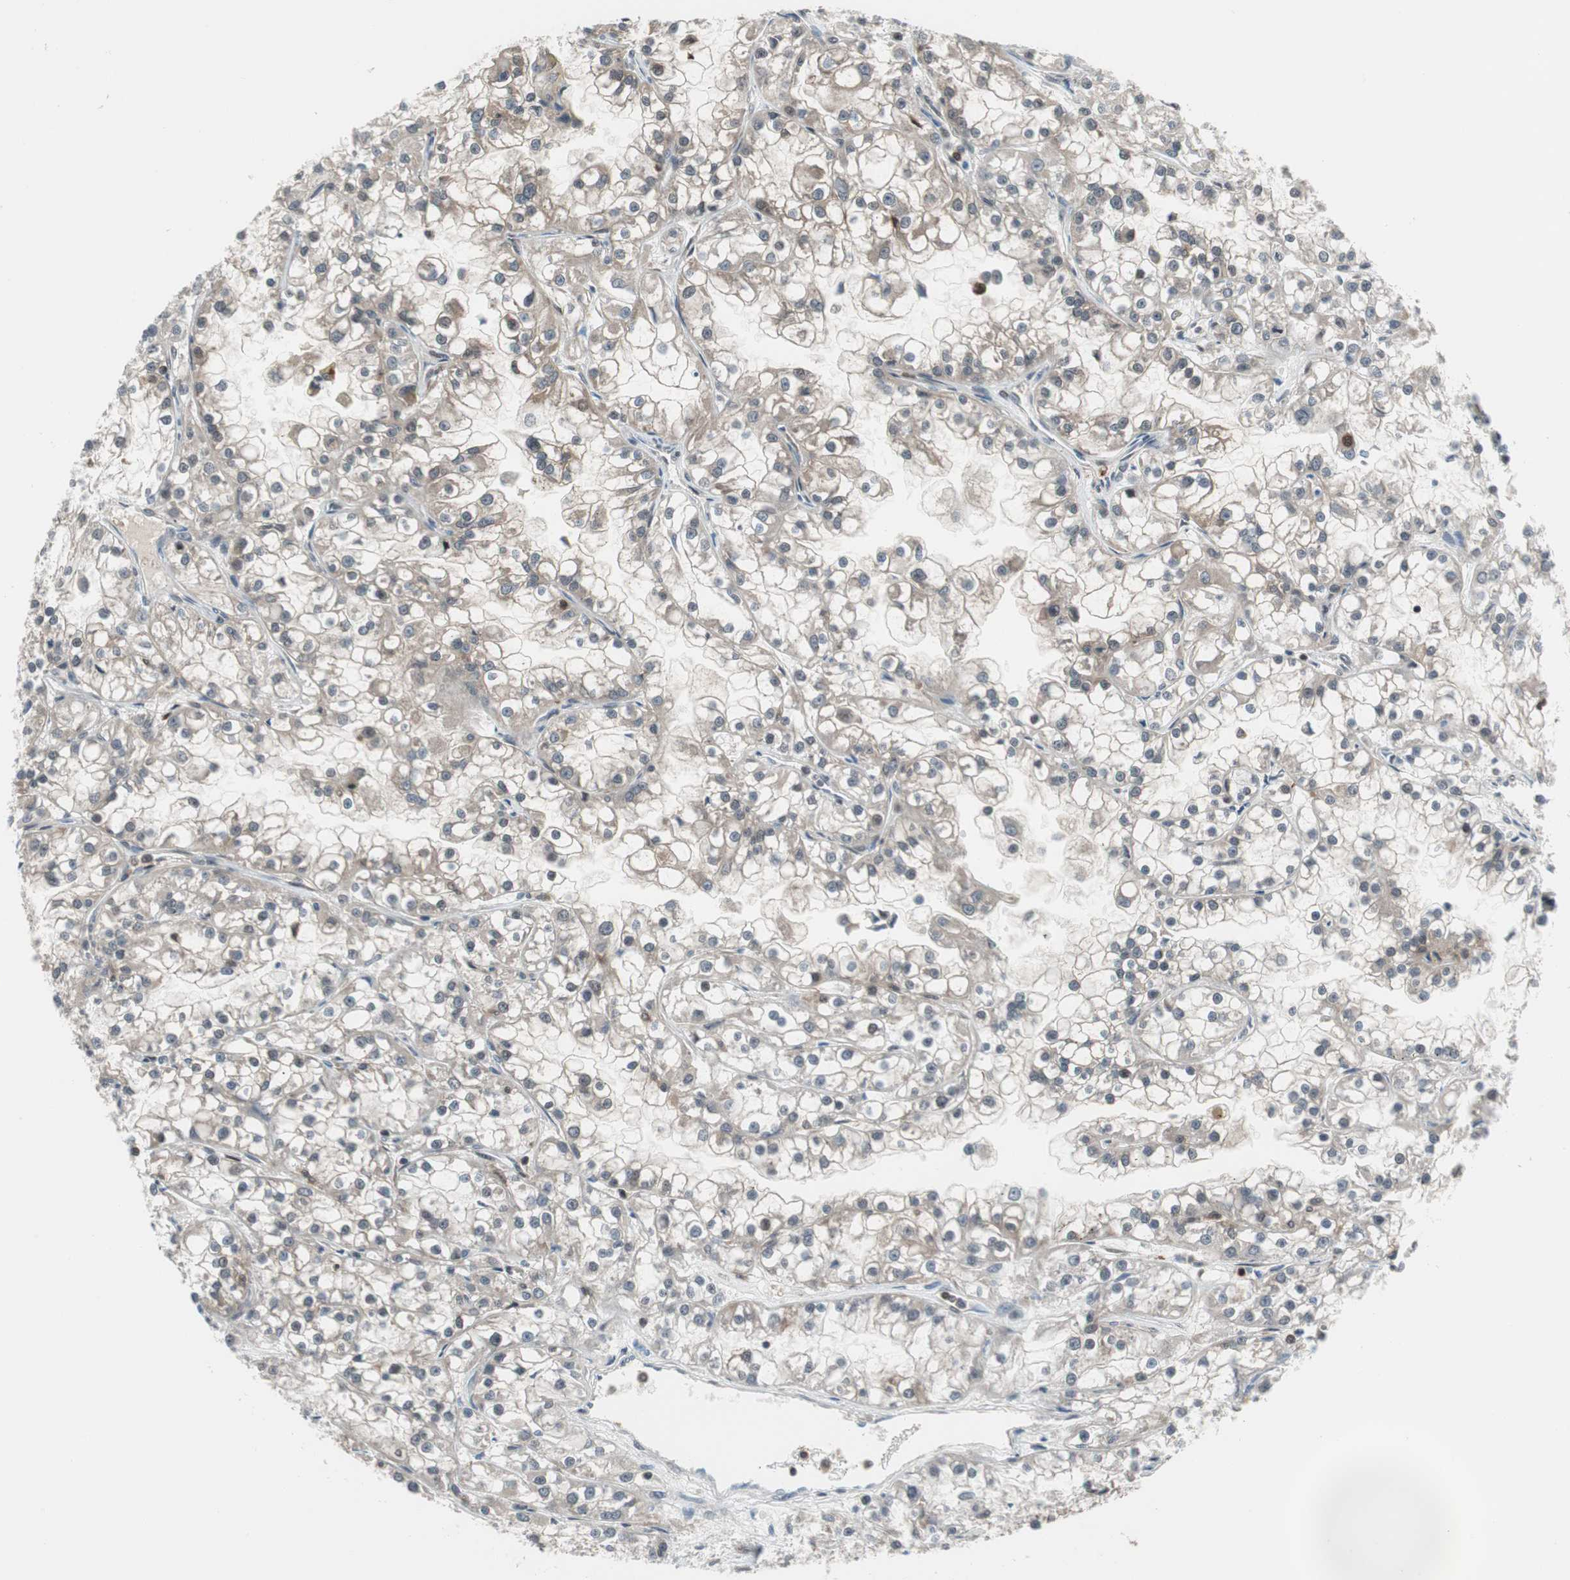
{"staining": {"intensity": "weak", "quantity": "<25%", "location": "cytoplasmic/membranous"}, "tissue": "renal cancer", "cell_type": "Tumor cells", "image_type": "cancer", "snomed": [{"axis": "morphology", "description": "Adenocarcinoma, NOS"}, {"axis": "topography", "description": "Kidney"}], "caption": "High power microscopy photomicrograph of an immunohistochemistry (IHC) image of renal cancer, revealing no significant expression in tumor cells.", "gene": "ZNF512B", "patient": {"sex": "female", "age": 52}}